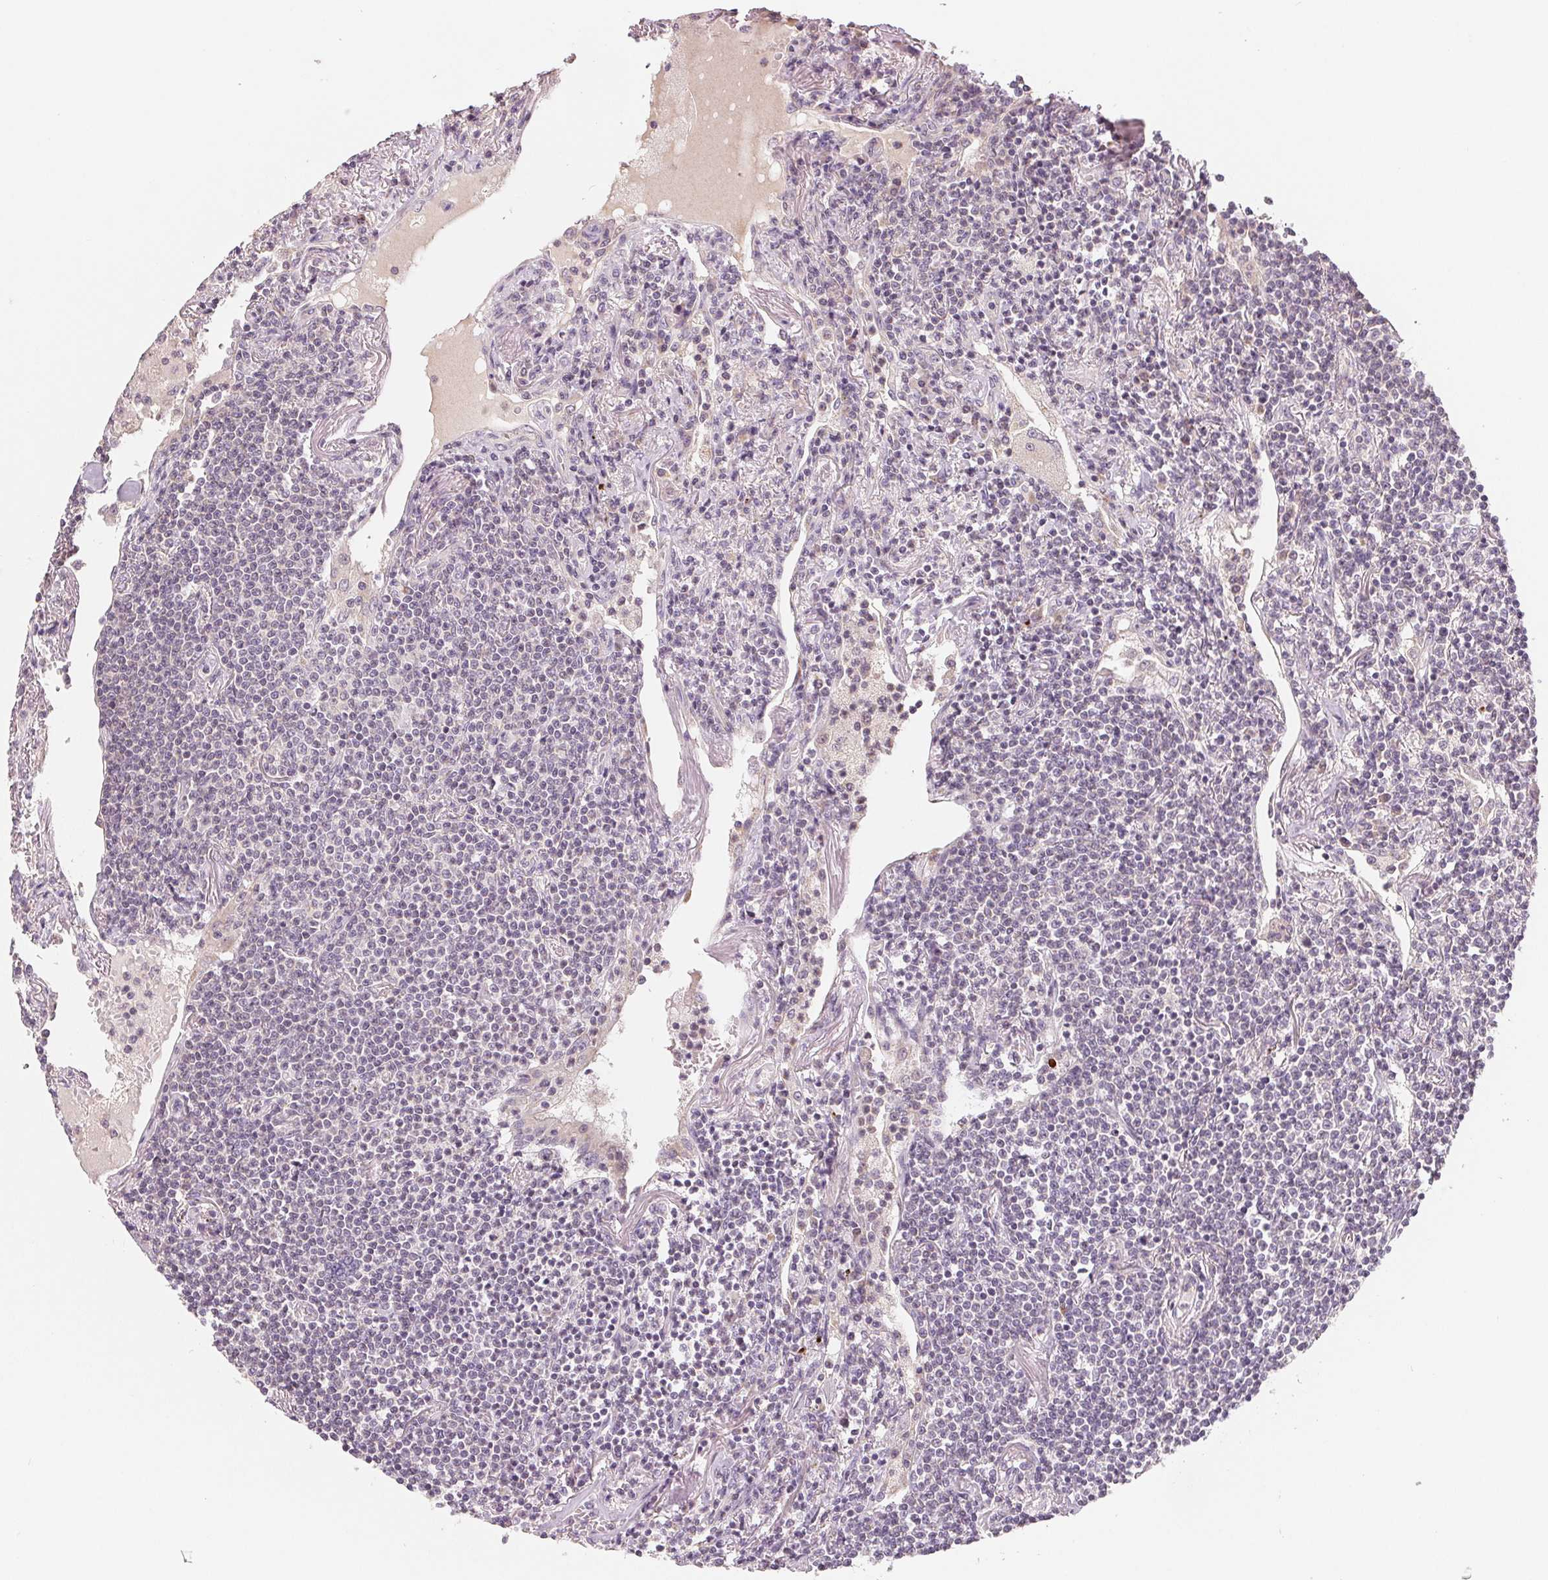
{"staining": {"intensity": "negative", "quantity": "none", "location": "none"}, "tissue": "lymphoma", "cell_type": "Tumor cells", "image_type": "cancer", "snomed": [{"axis": "morphology", "description": "Malignant lymphoma, non-Hodgkin's type, Low grade"}, {"axis": "topography", "description": "Lung"}], "caption": "An immunohistochemistry (IHC) micrograph of low-grade malignant lymphoma, non-Hodgkin's type is shown. There is no staining in tumor cells of low-grade malignant lymphoma, non-Hodgkin's type. (DAB IHC with hematoxylin counter stain).", "gene": "AQP8", "patient": {"sex": "female", "age": 71}}